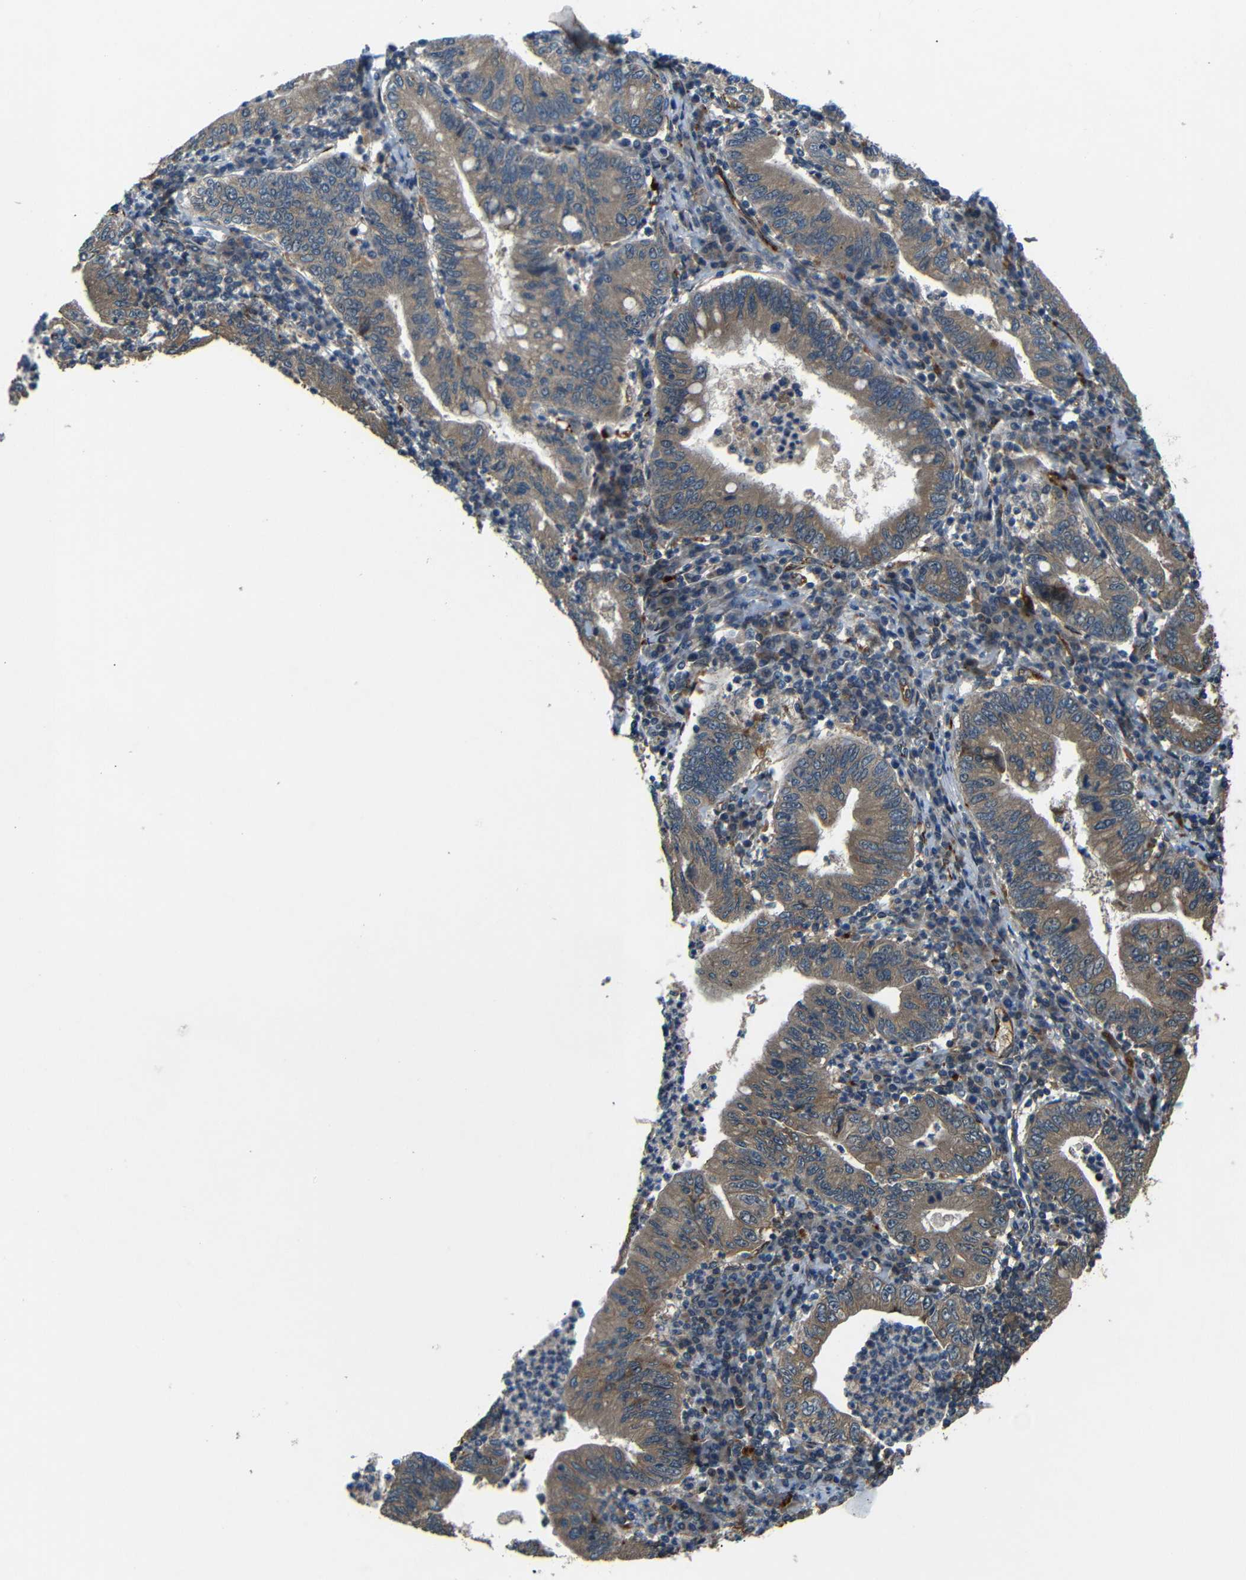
{"staining": {"intensity": "moderate", "quantity": ">75%", "location": "cytoplasmic/membranous"}, "tissue": "stomach cancer", "cell_type": "Tumor cells", "image_type": "cancer", "snomed": [{"axis": "morphology", "description": "Normal tissue, NOS"}, {"axis": "morphology", "description": "Adenocarcinoma, NOS"}, {"axis": "topography", "description": "Esophagus"}, {"axis": "topography", "description": "Stomach, upper"}, {"axis": "topography", "description": "Peripheral nerve tissue"}], "caption": "Immunohistochemical staining of human stomach adenocarcinoma reveals medium levels of moderate cytoplasmic/membranous protein positivity in about >75% of tumor cells. (DAB (3,3'-diaminobenzidine) IHC, brown staining for protein, blue staining for nuclei).", "gene": "ATP7A", "patient": {"sex": "male", "age": 62}}